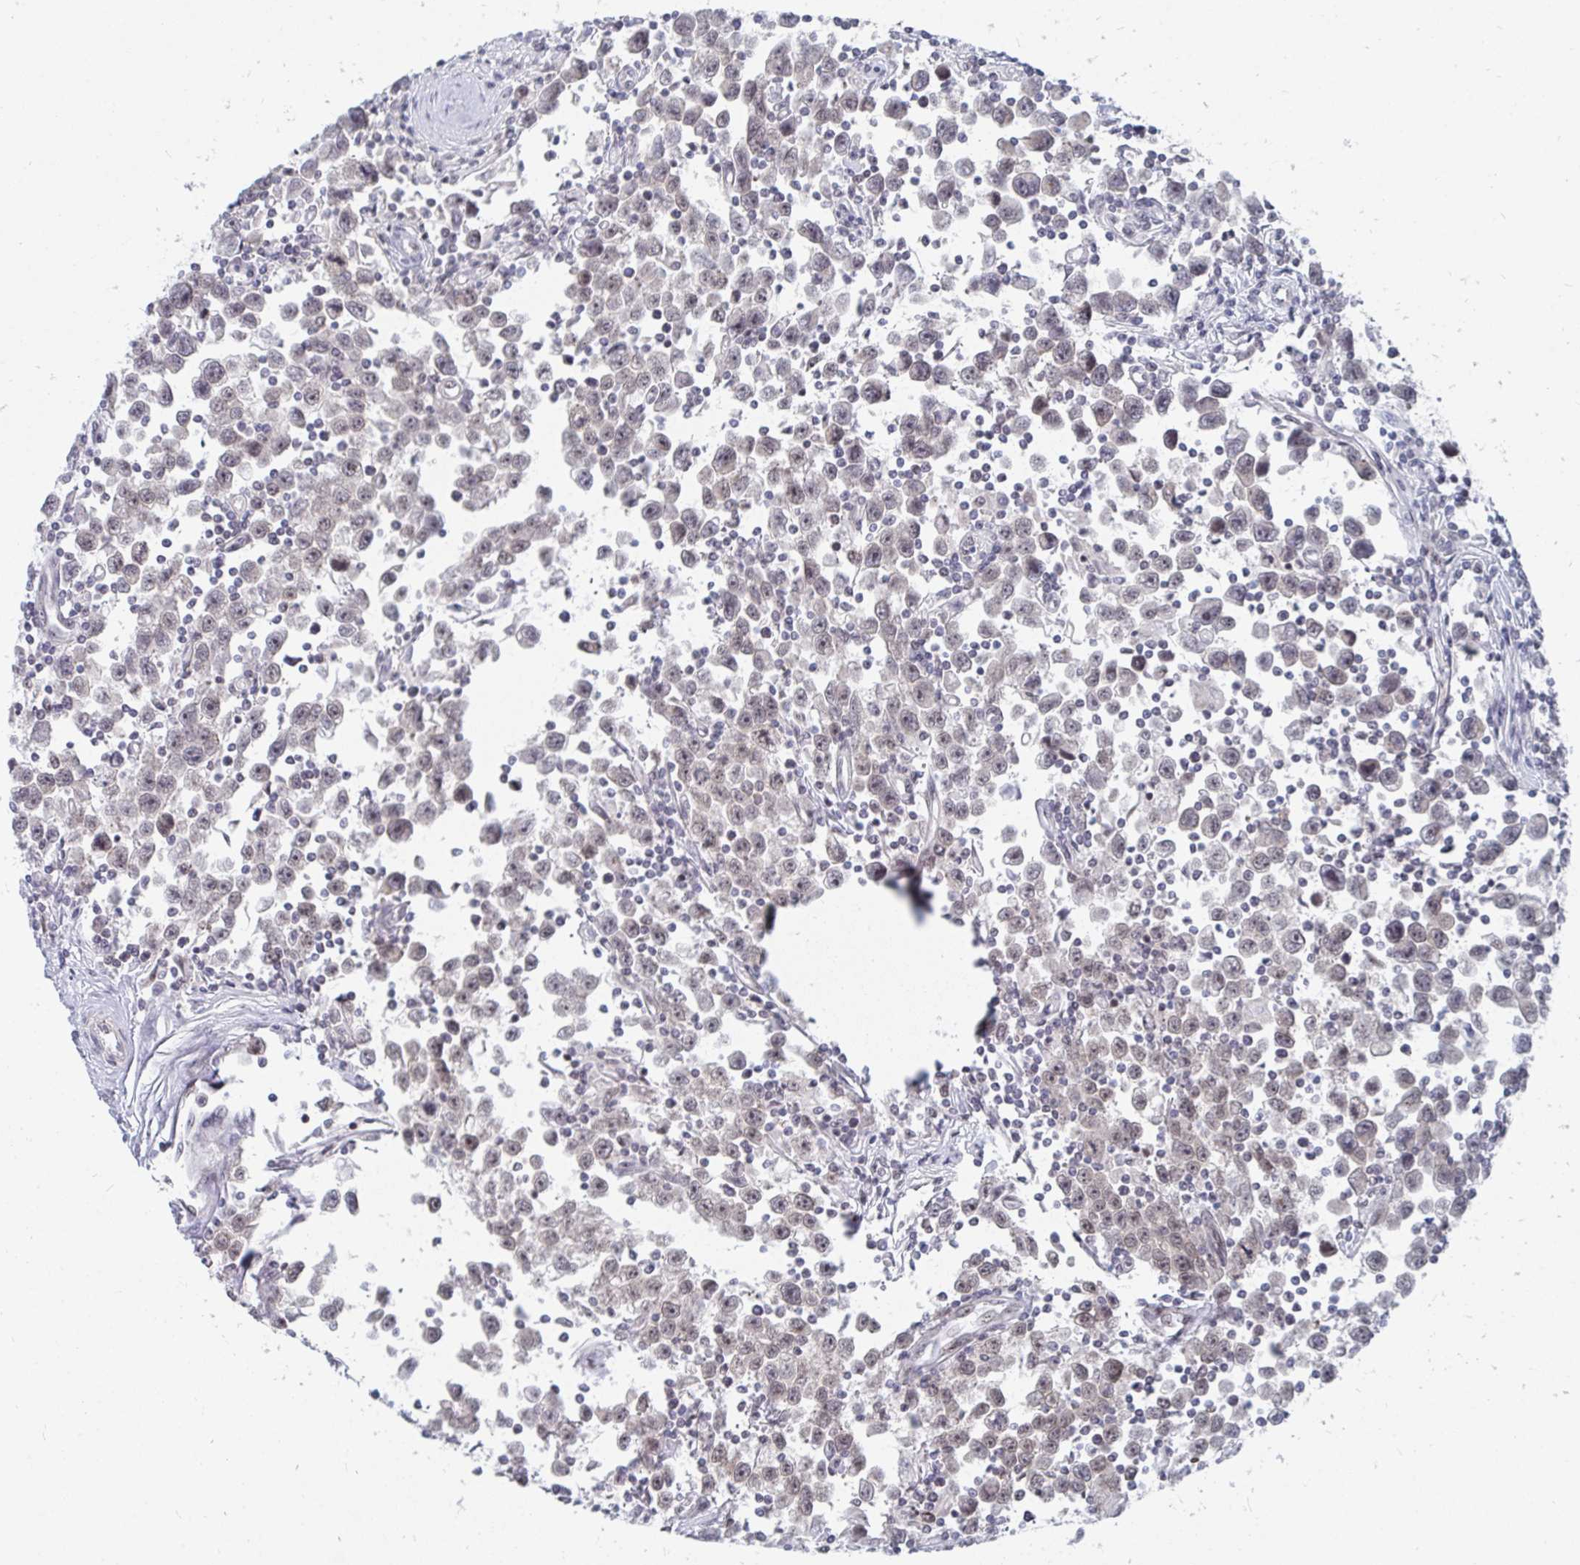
{"staining": {"intensity": "weak", "quantity": "25%-75%", "location": "nuclear"}, "tissue": "testis cancer", "cell_type": "Tumor cells", "image_type": "cancer", "snomed": [{"axis": "morphology", "description": "Seminoma, NOS"}, {"axis": "topography", "description": "Testis"}], "caption": "DAB immunohistochemical staining of human testis cancer (seminoma) exhibits weak nuclear protein expression in approximately 25%-75% of tumor cells.", "gene": "TRIP12", "patient": {"sex": "male", "age": 31}}